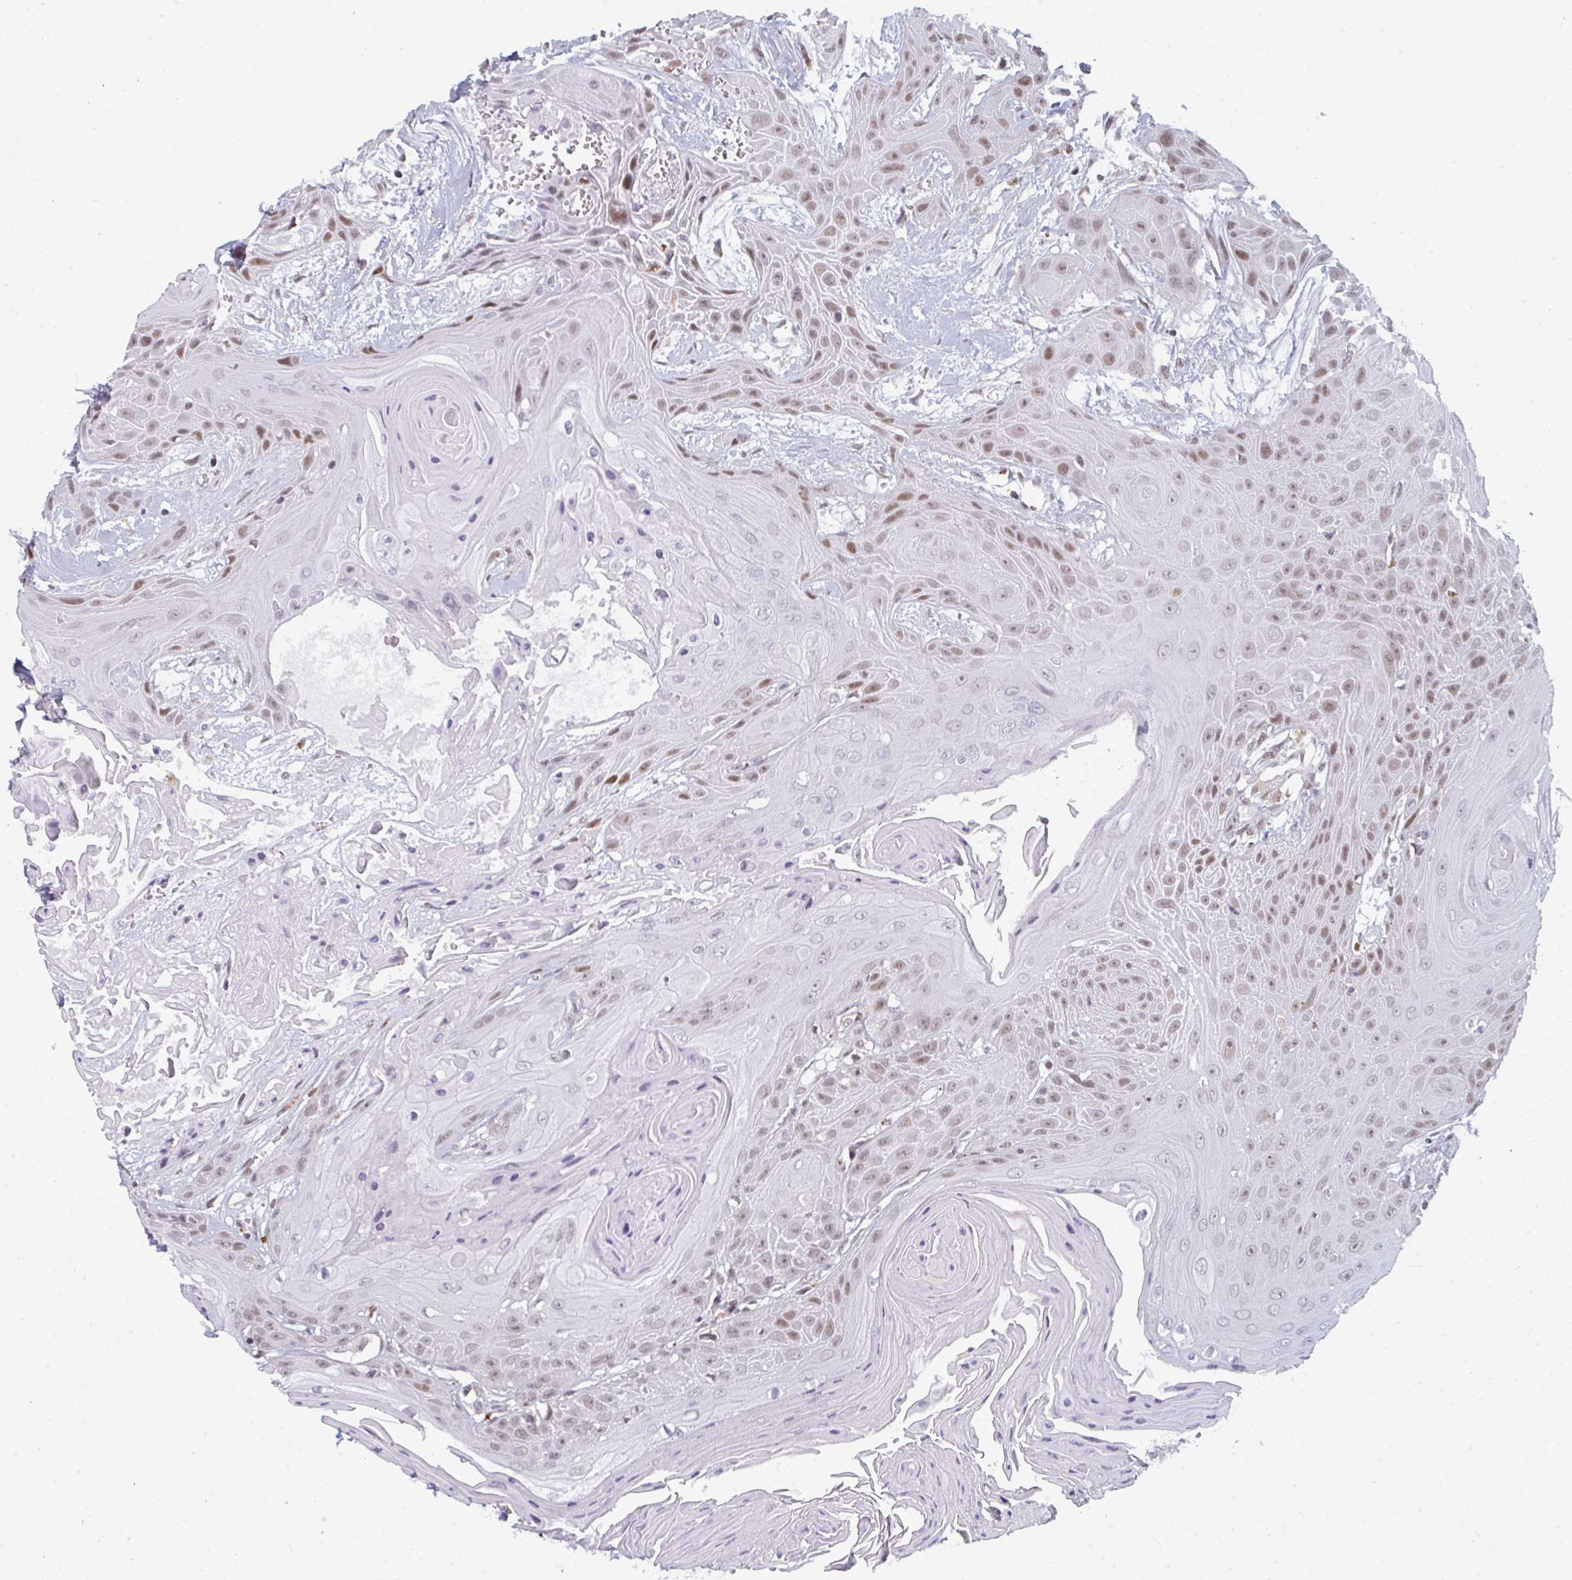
{"staining": {"intensity": "weak", "quantity": "25%-75%", "location": "nuclear"}, "tissue": "head and neck cancer", "cell_type": "Tumor cells", "image_type": "cancer", "snomed": [{"axis": "morphology", "description": "Squamous cell carcinoma, NOS"}, {"axis": "topography", "description": "Head-Neck"}], "caption": "Immunohistochemistry (DAB) staining of head and neck cancer (squamous cell carcinoma) displays weak nuclear protein positivity in about 25%-75% of tumor cells.", "gene": "ATF1", "patient": {"sex": "female", "age": 73}}